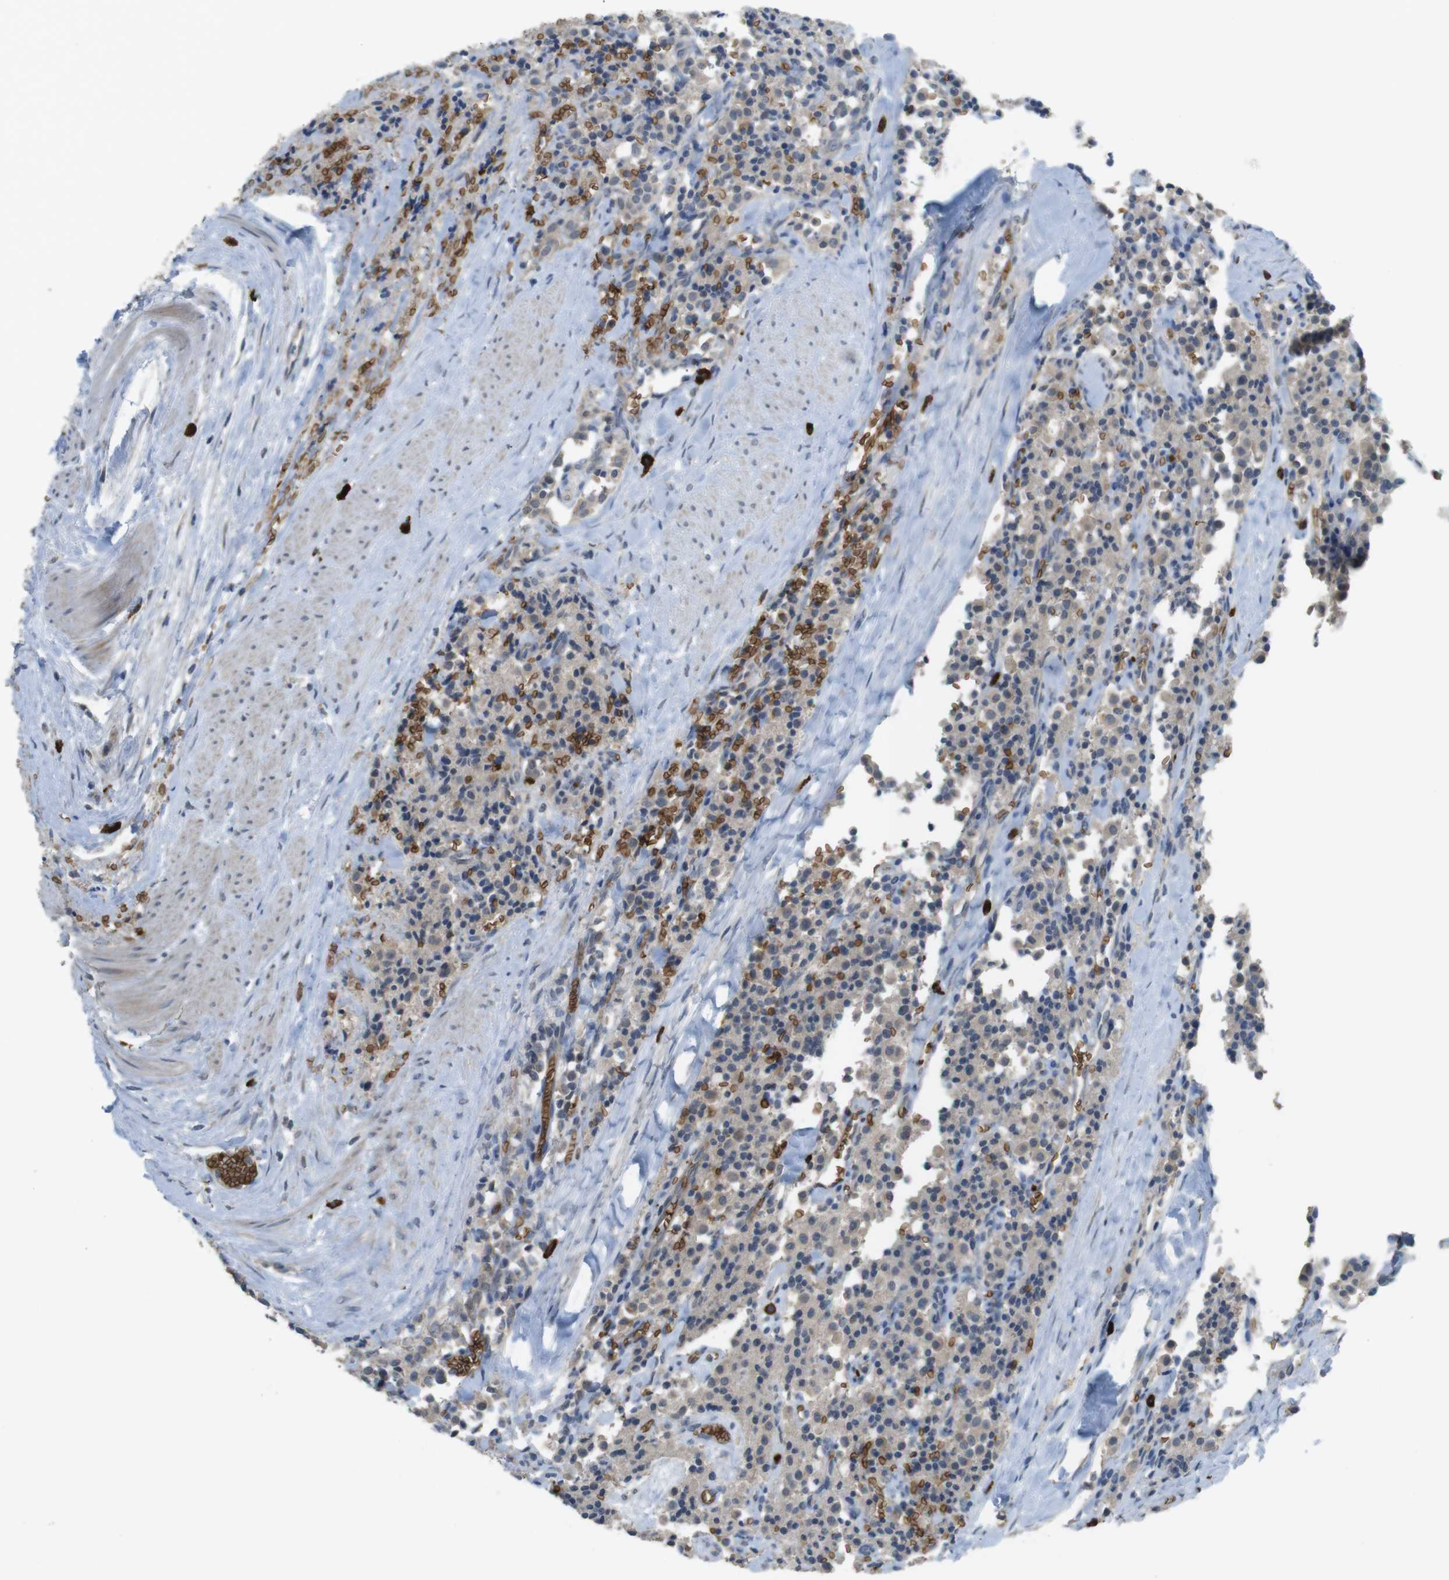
{"staining": {"intensity": "weak", "quantity": ">75%", "location": "cytoplasmic/membranous"}, "tissue": "carcinoid", "cell_type": "Tumor cells", "image_type": "cancer", "snomed": [{"axis": "morphology", "description": "Carcinoid, malignant, NOS"}, {"axis": "topography", "description": "Lung"}], "caption": "Immunohistochemical staining of human carcinoid (malignant) exhibits low levels of weak cytoplasmic/membranous protein expression in about >75% of tumor cells.", "gene": "GYPA", "patient": {"sex": "male", "age": 30}}